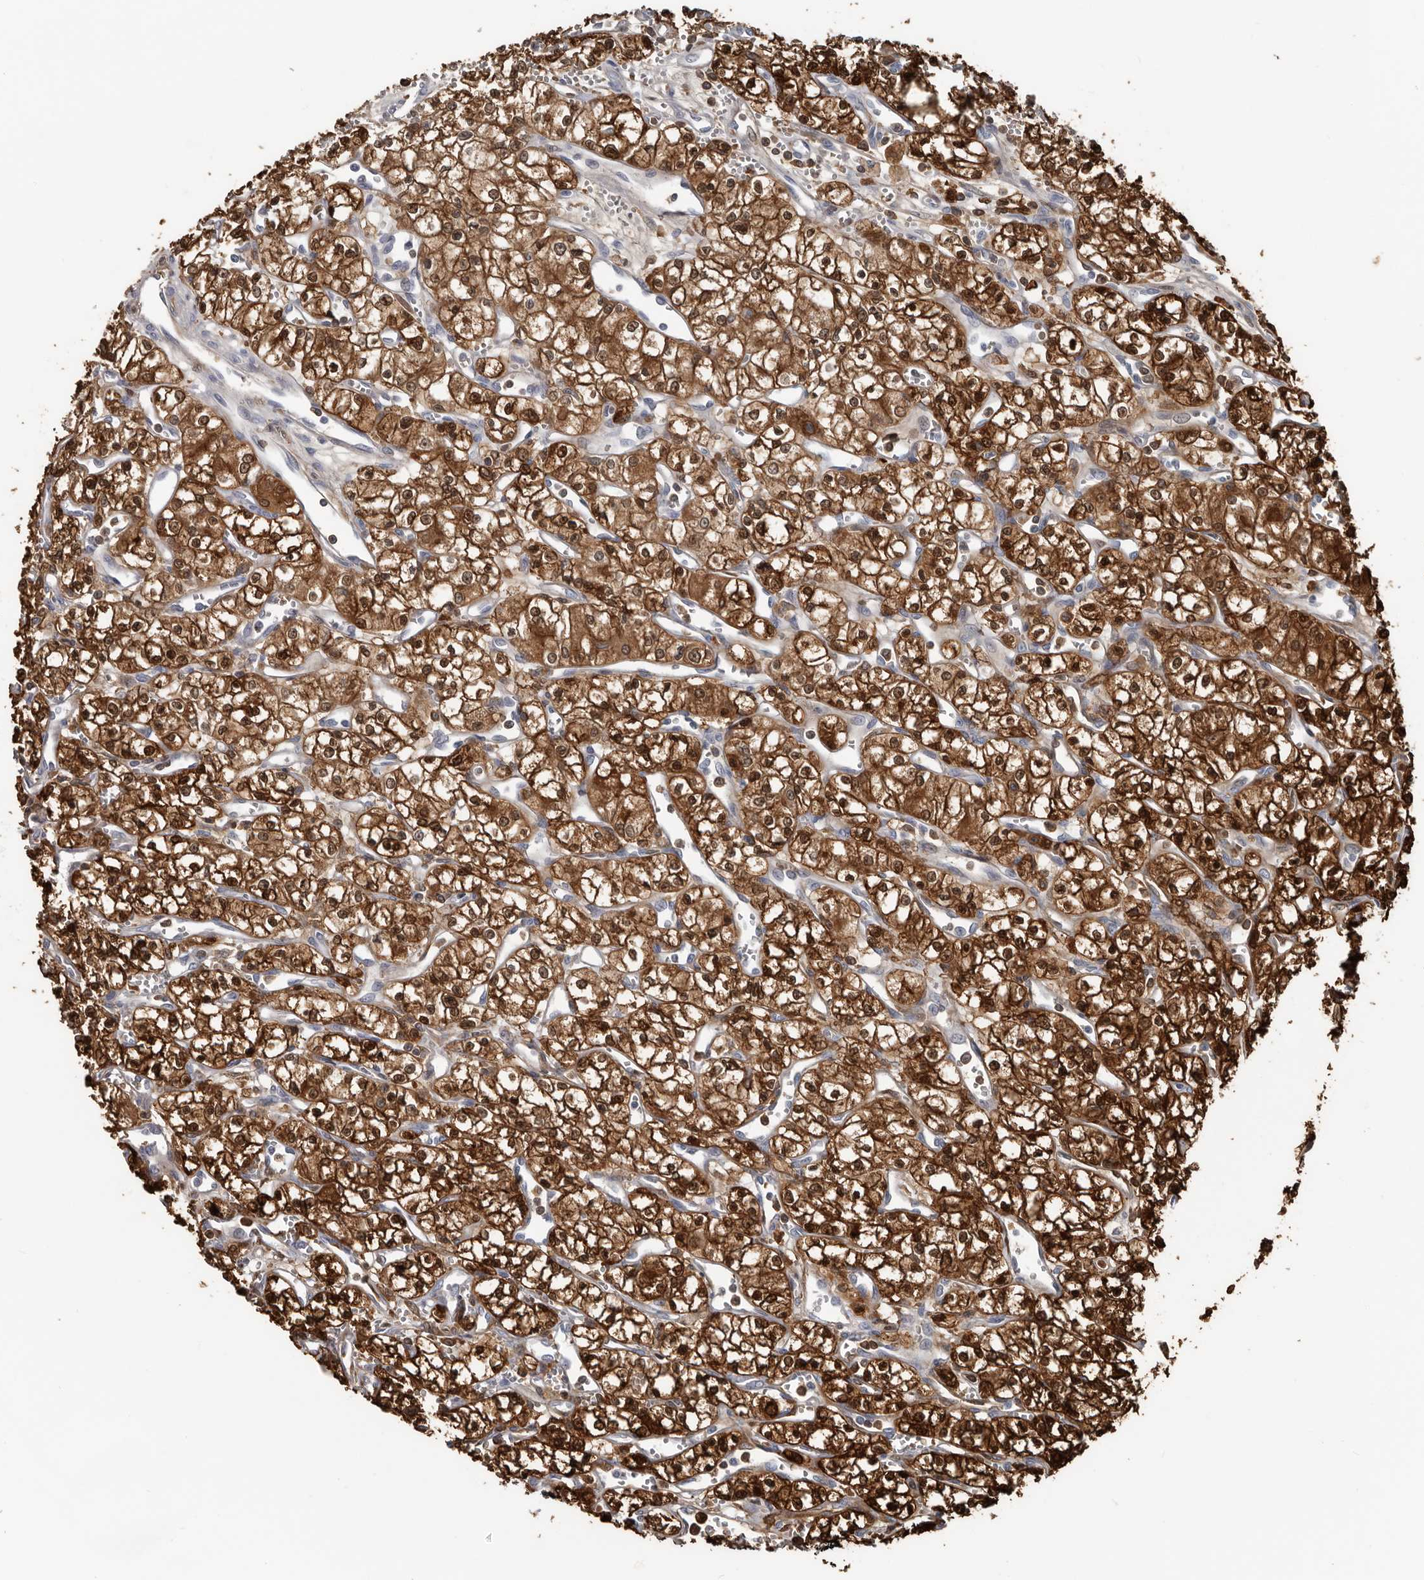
{"staining": {"intensity": "strong", "quantity": ">75%", "location": "cytoplasmic/membranous,nuclear"}, "tissue": "renal cancer", "cell_type": "Tumor cells", "image_type": "cancer", "snomed": [{"axis": "morphology", "description": "Adenocarcinoma, NOS"}, {"axis": "topography", "description": "Kidney"}], "caption": "Brown immunohistochemical staining in human renal cancer exhibits strong cytoplasmic/membranous and nuclear staining in about >75% of tumor cells. (DAB (3,3'-diaminobenzidine) IHC, brown staining for protein, blue staining for nuclei).", "gene": "FABP7", "patient": {"sex": "male", "age": 59}}